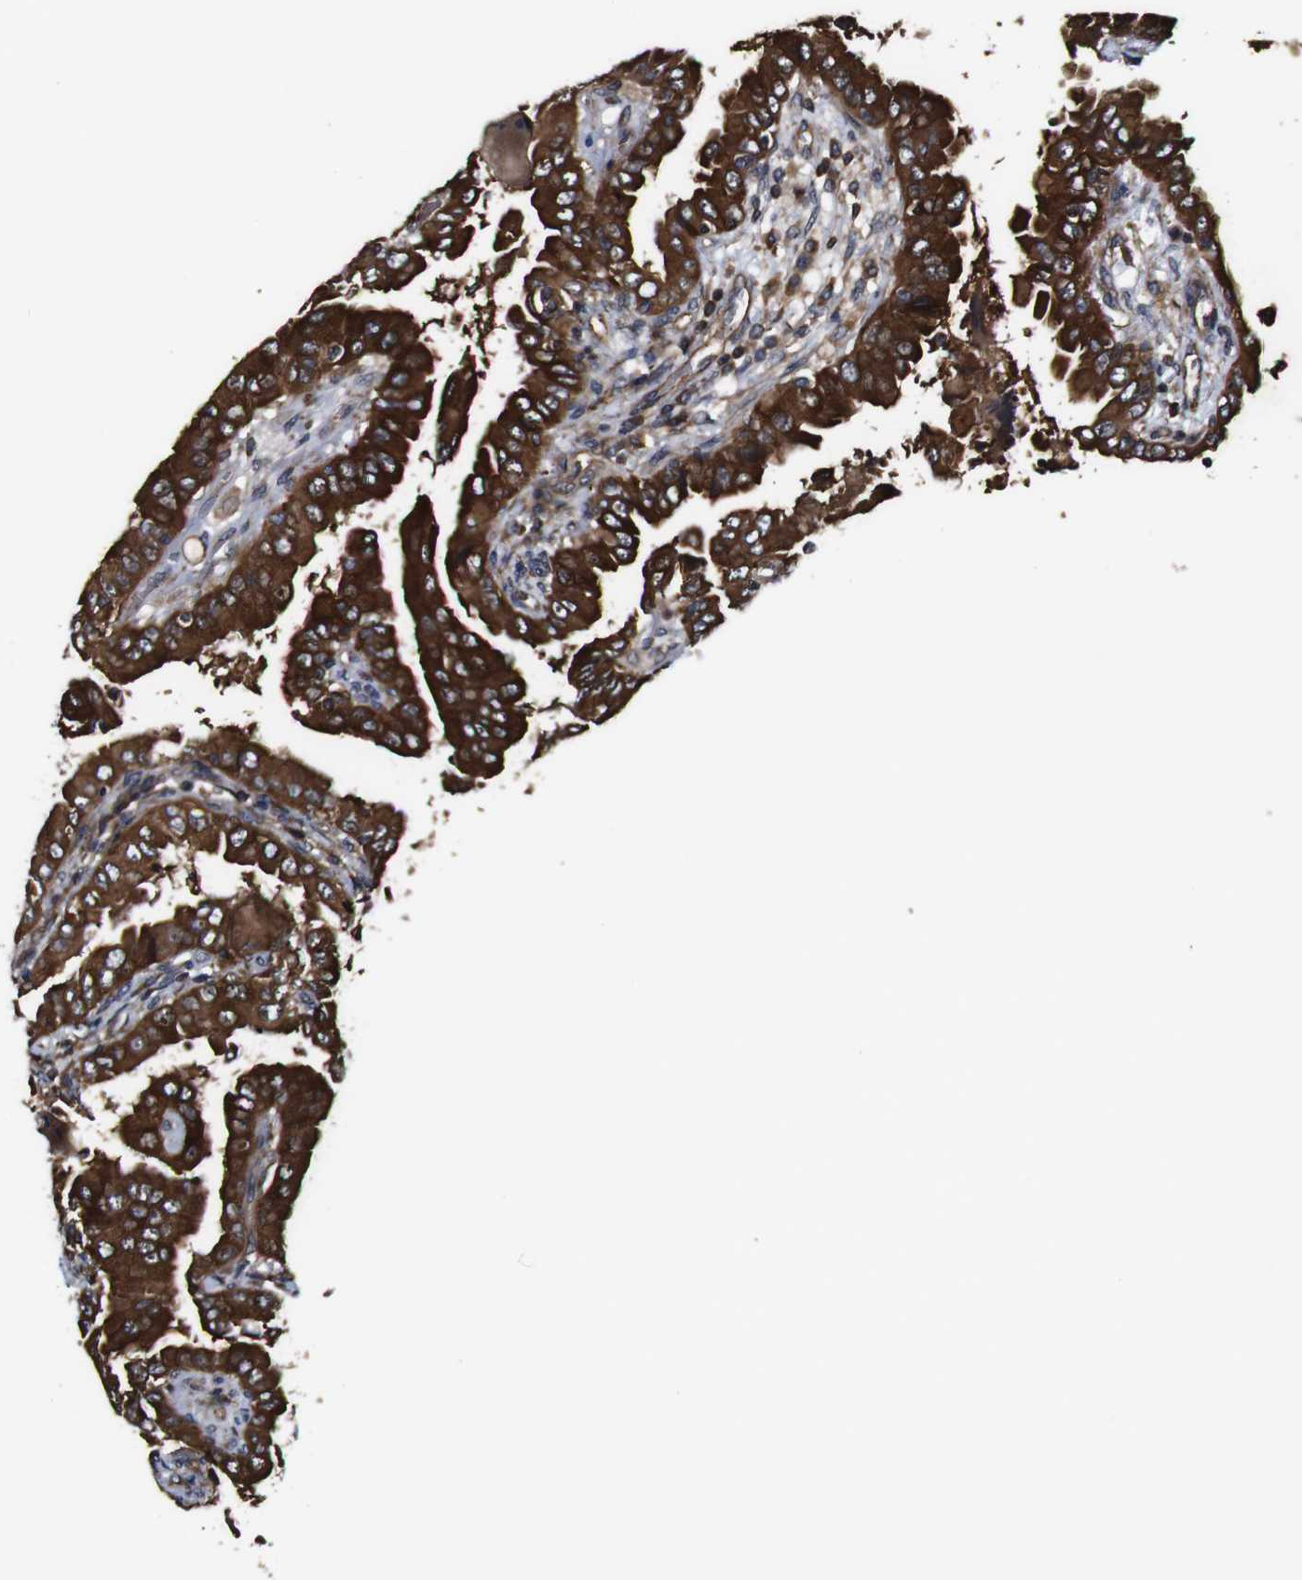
{"staining": {"intensity": "strong", "quantity": ">75%", "location": "cytoplasmic/membranous"}, "tissue": "thyroid cancer", "cell_type": "Tumor cells", "image_type": "cancer", "snomed": [{"axis": "morphology", "description": "Papillary adenocarcinoma, NOS"}, {"axis": "topography", "description": "Thyroid gland"}], "caption": "There is high levels of strong cytoplasmic/membranous positivity in tumor cells of papillary adenocarcinoma (thyroid), as demonstrated by immunohistochemical staining (brown color).", "gene": "TNIK", "patient": {"sex": "male", "age": 33}}